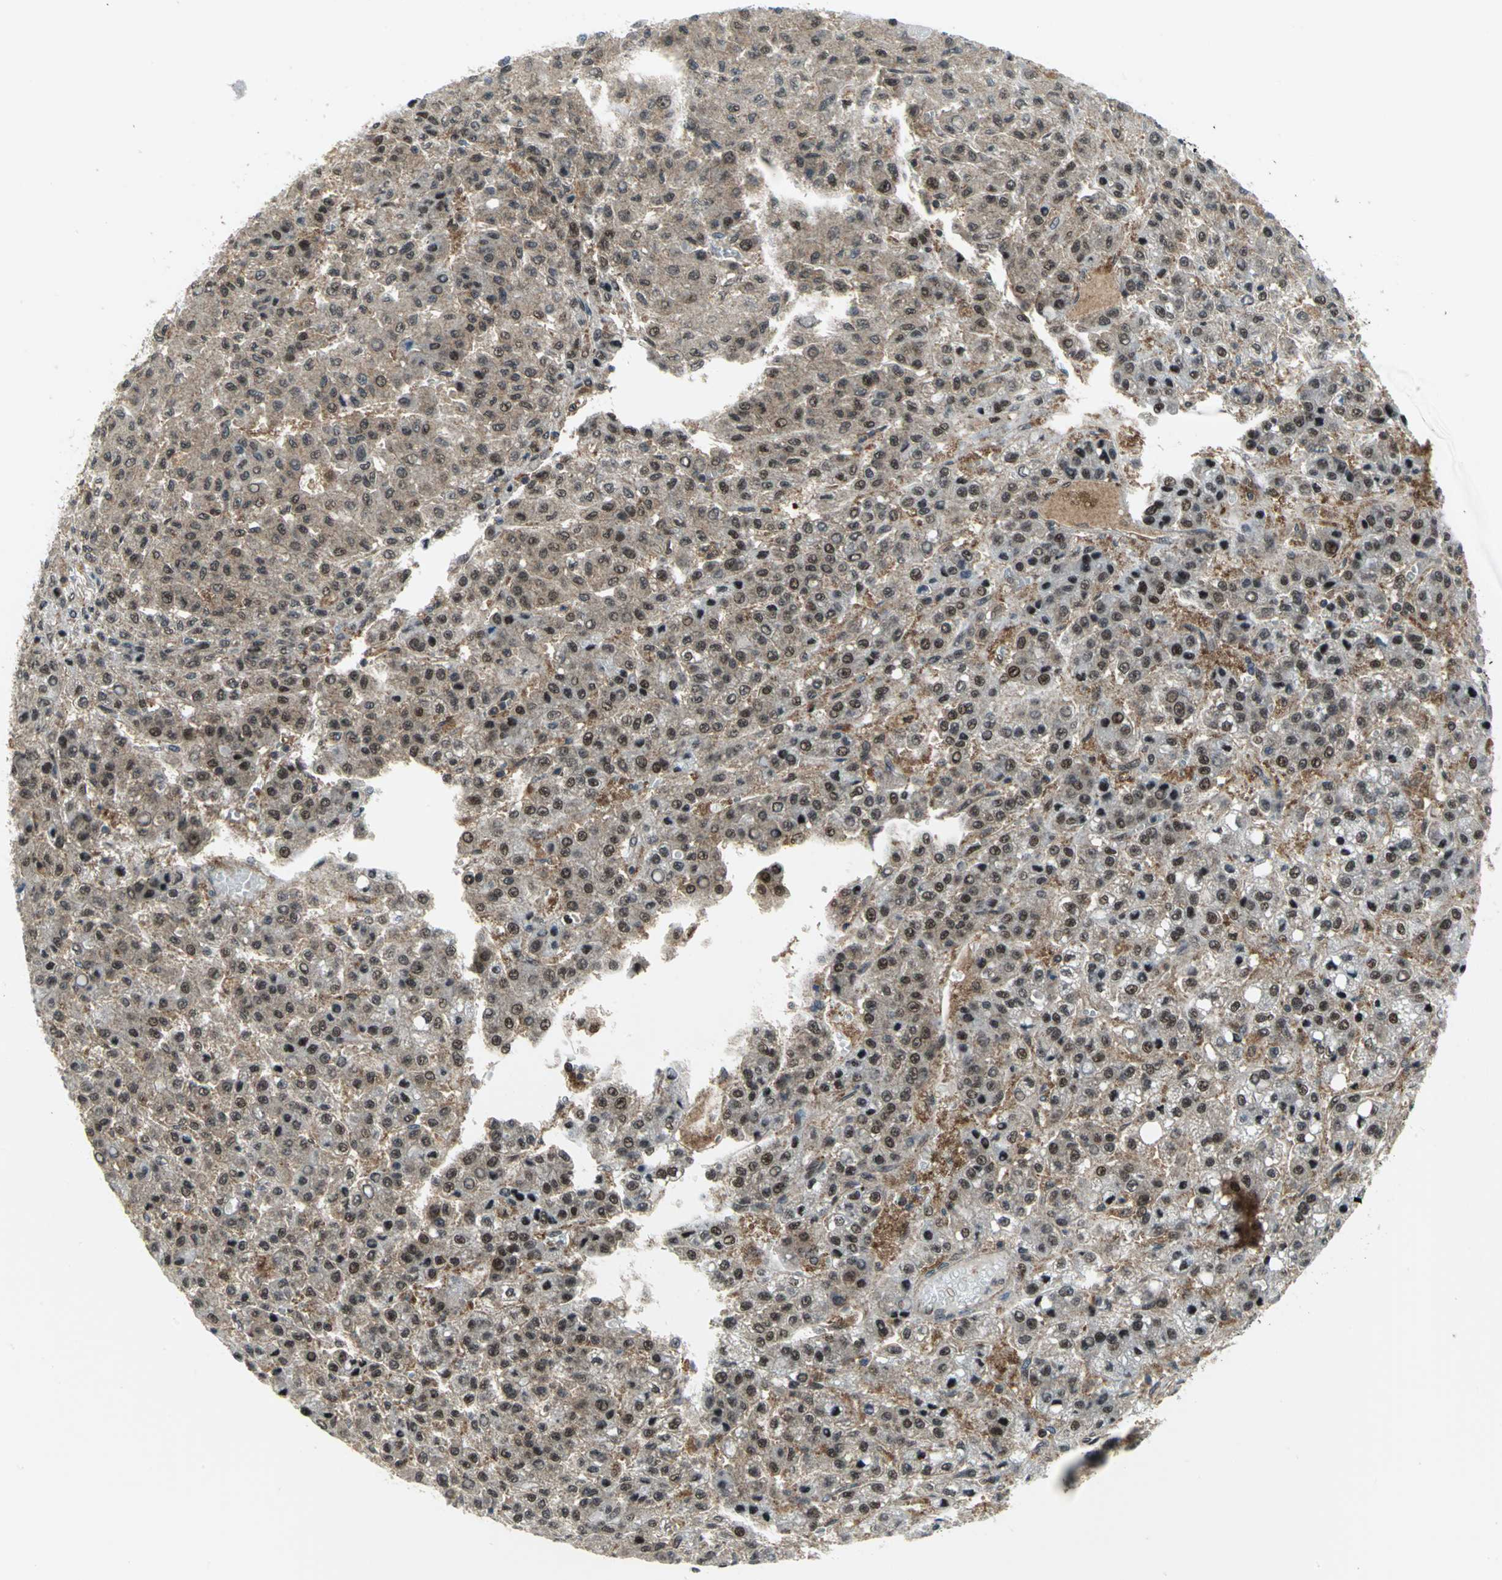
{"staining": {"intensity": "moderate", "quantity": "25%-75%", "location": "cytoplasmic/membranous,nuclear"}, "tissue": "liver cancer", "cell_type": "Tumor cells", "image_type": "cancer", "snomed": [{"axis": "morphology", "description": "Carcinoma, Hepatocellular, NOS"}, {"axis": "topography", "description": "Liver"}], "caption": "Liver cancer (hepatocellular carcinoma) tissue shows moderate cytoplasmic/membranous and nuclear staining in approximately 25%-75% of tumor cells, visualized by immunohistochemistry.", "gene": "PSMA4", "patient": {"sex": "male", "age": 70}}